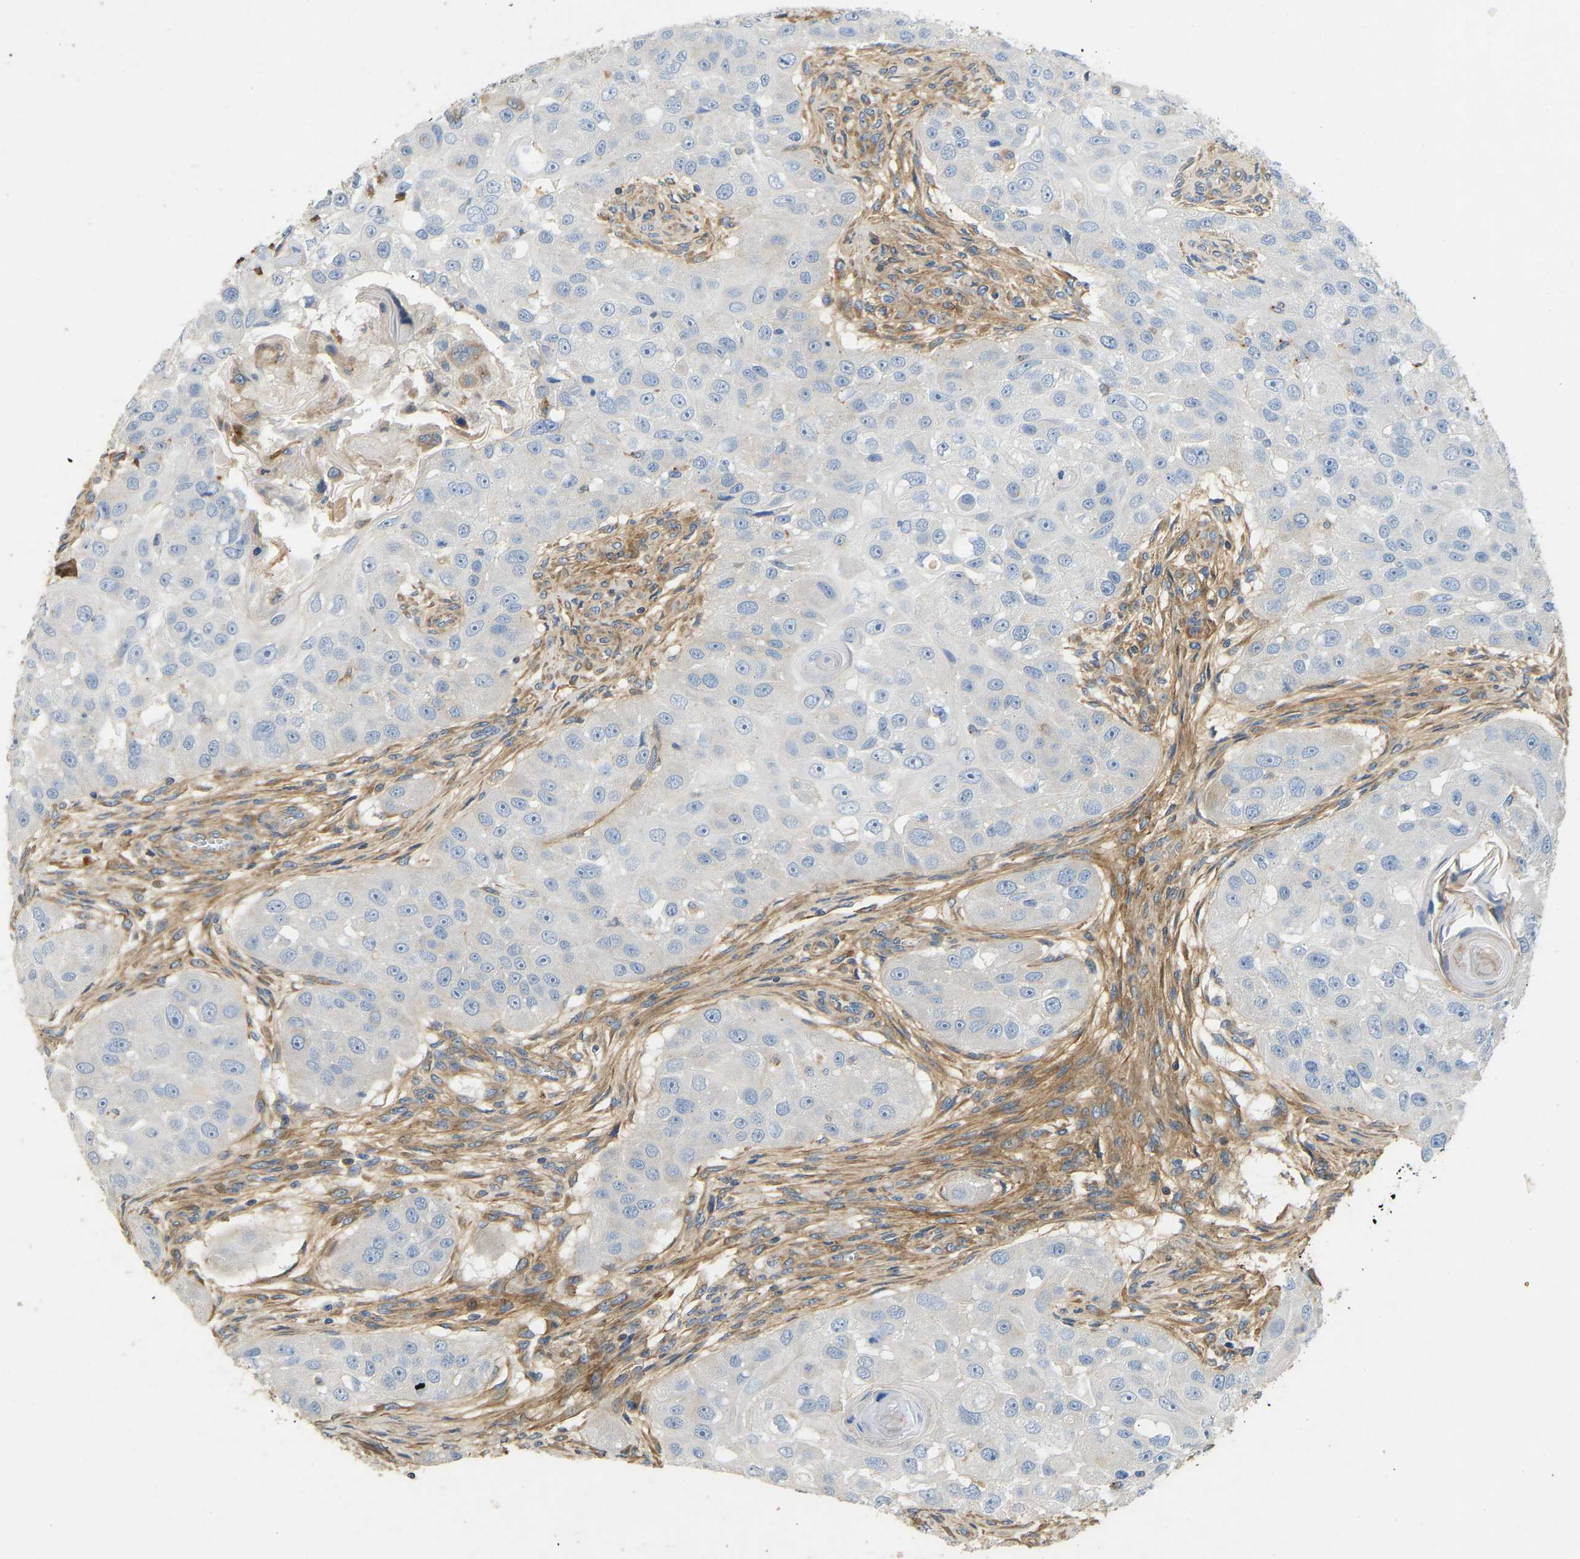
{"staining": {"intensity": "negative", "quantity": "none", "location": "none"}, "tissue": "head and neck cancer", "cell_type": "Tumor cells", "image_type": "cancer", "snomed": [{"axis": "morphology", "description": "Normal tissue, NOS"}, {"axis": "morphology", "description": "Squamous cell carcinoma, NOS"}, {"axis": "topography", "description": "Skeletal muscle"}, {"axis": "topography", "description": "Head-Neck"}], "caption": "Micrograph shows no protein positivity in tumor cells of squamous cell carcinoma (head and neck) tissue. (Stains: DAB (3,3'-diaminobenzidine) IHC with hematoxylin counter stain, Microscopy: brightfield microscopy at high magnification).", "gene": "TECTA", "patient": {"sex": "male", "age": 51}}